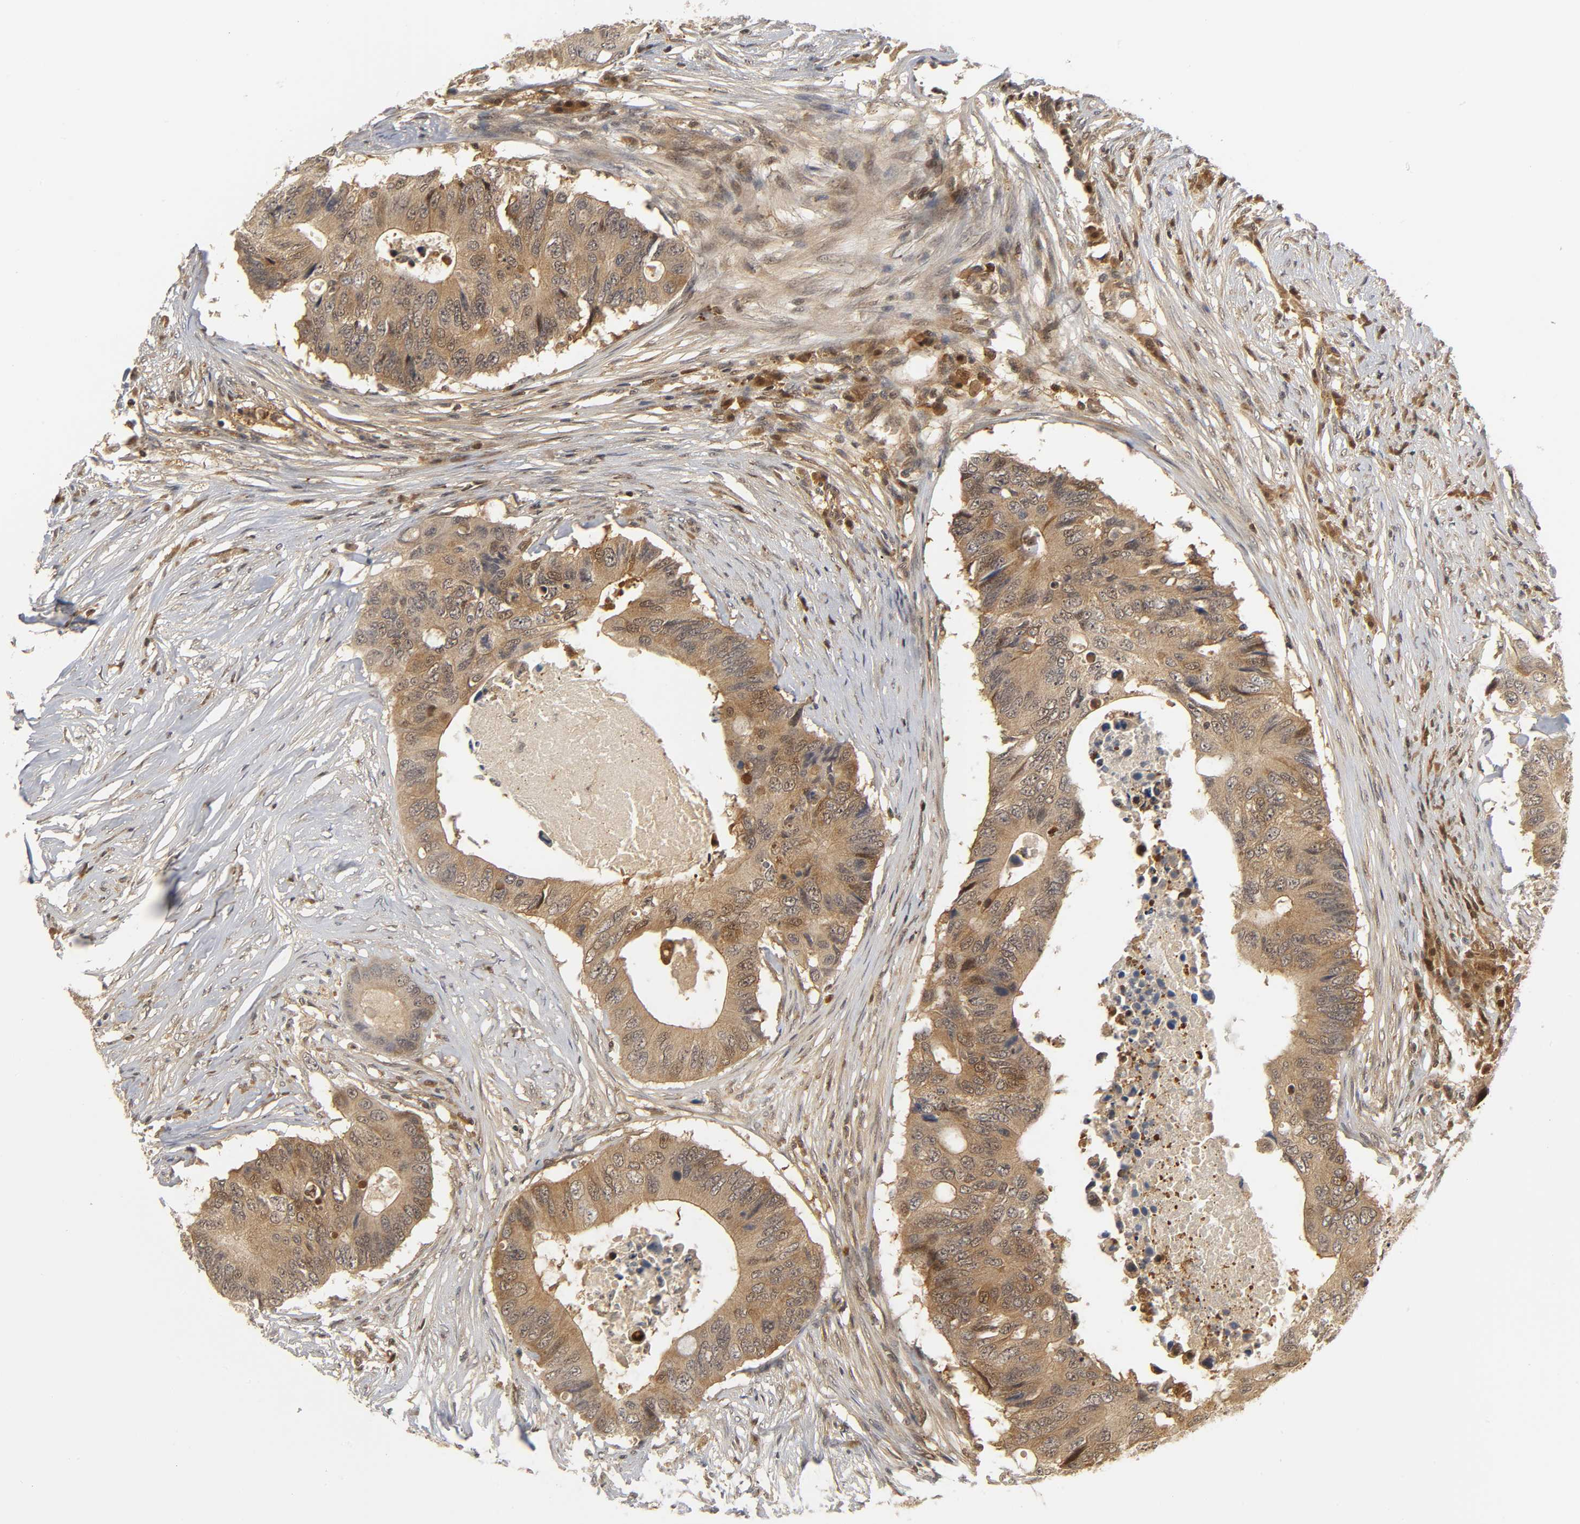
{"staining": {"intensity": "moderate", "quantity": ">75%", "location": "cytoplasmic/membranous"}, "tissue": "colorectal cancer", "cell_type": "Tumor cells", "image_type": "cancer", "snomed": [{"axis": "morphology", "description": "Adenocarcinoma, NOS"}, {"axis": "topography", "description": "Colon"}], "caption": "Protein staining exhibits moderate cytoplasmic/membranous staining in approximately >75% of tumor cells in colorectal adenocarcinoma. (DAB (3,3'-diaminobenzidine) = brown stain, brightfield microscopy at high magnification).", "gene": "PARK7", "patient": {"sex": "male", "age": 71}}